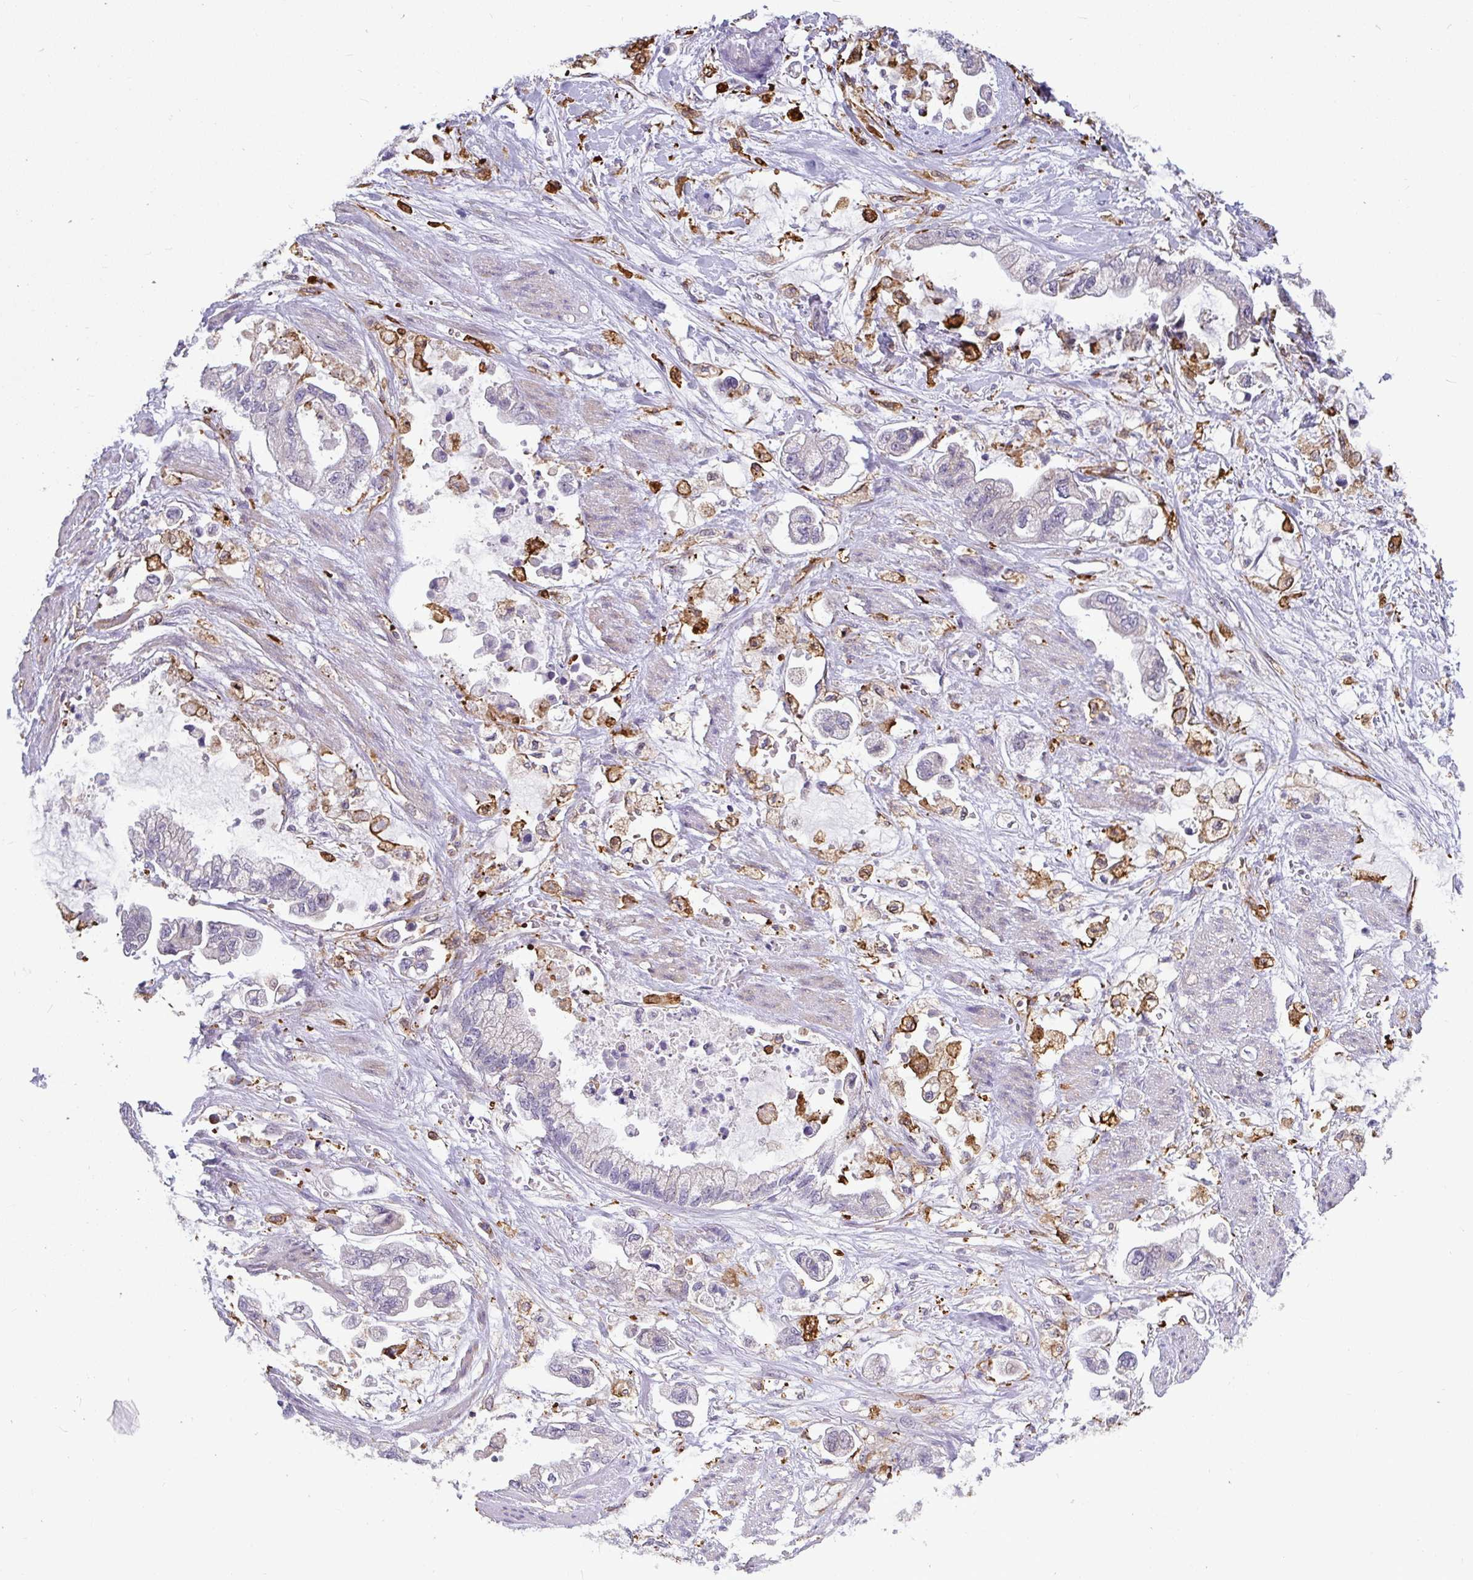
{"staining": {"intensity": "negative", "quantity": "none", "location": "none"}, "tissue": "stomach cancer", "cell_type": "Tumor cells", "image_type": "cancer", "snomed": [{"axis": "morphology", "description": "Adenocarcinoma, NOS"}, {"axis": "topography", "description": "Stomach"}], "caption": "There is no significant staining in tumor cells of stomach cancer (adenocarcinoma). Brightfield microscopy of IHC stained with DAB (brown) and hematoxylin (blue), captured at high magnification.", "gene": "SRRM4", "patient": {"sex": "male", "age": 62}}